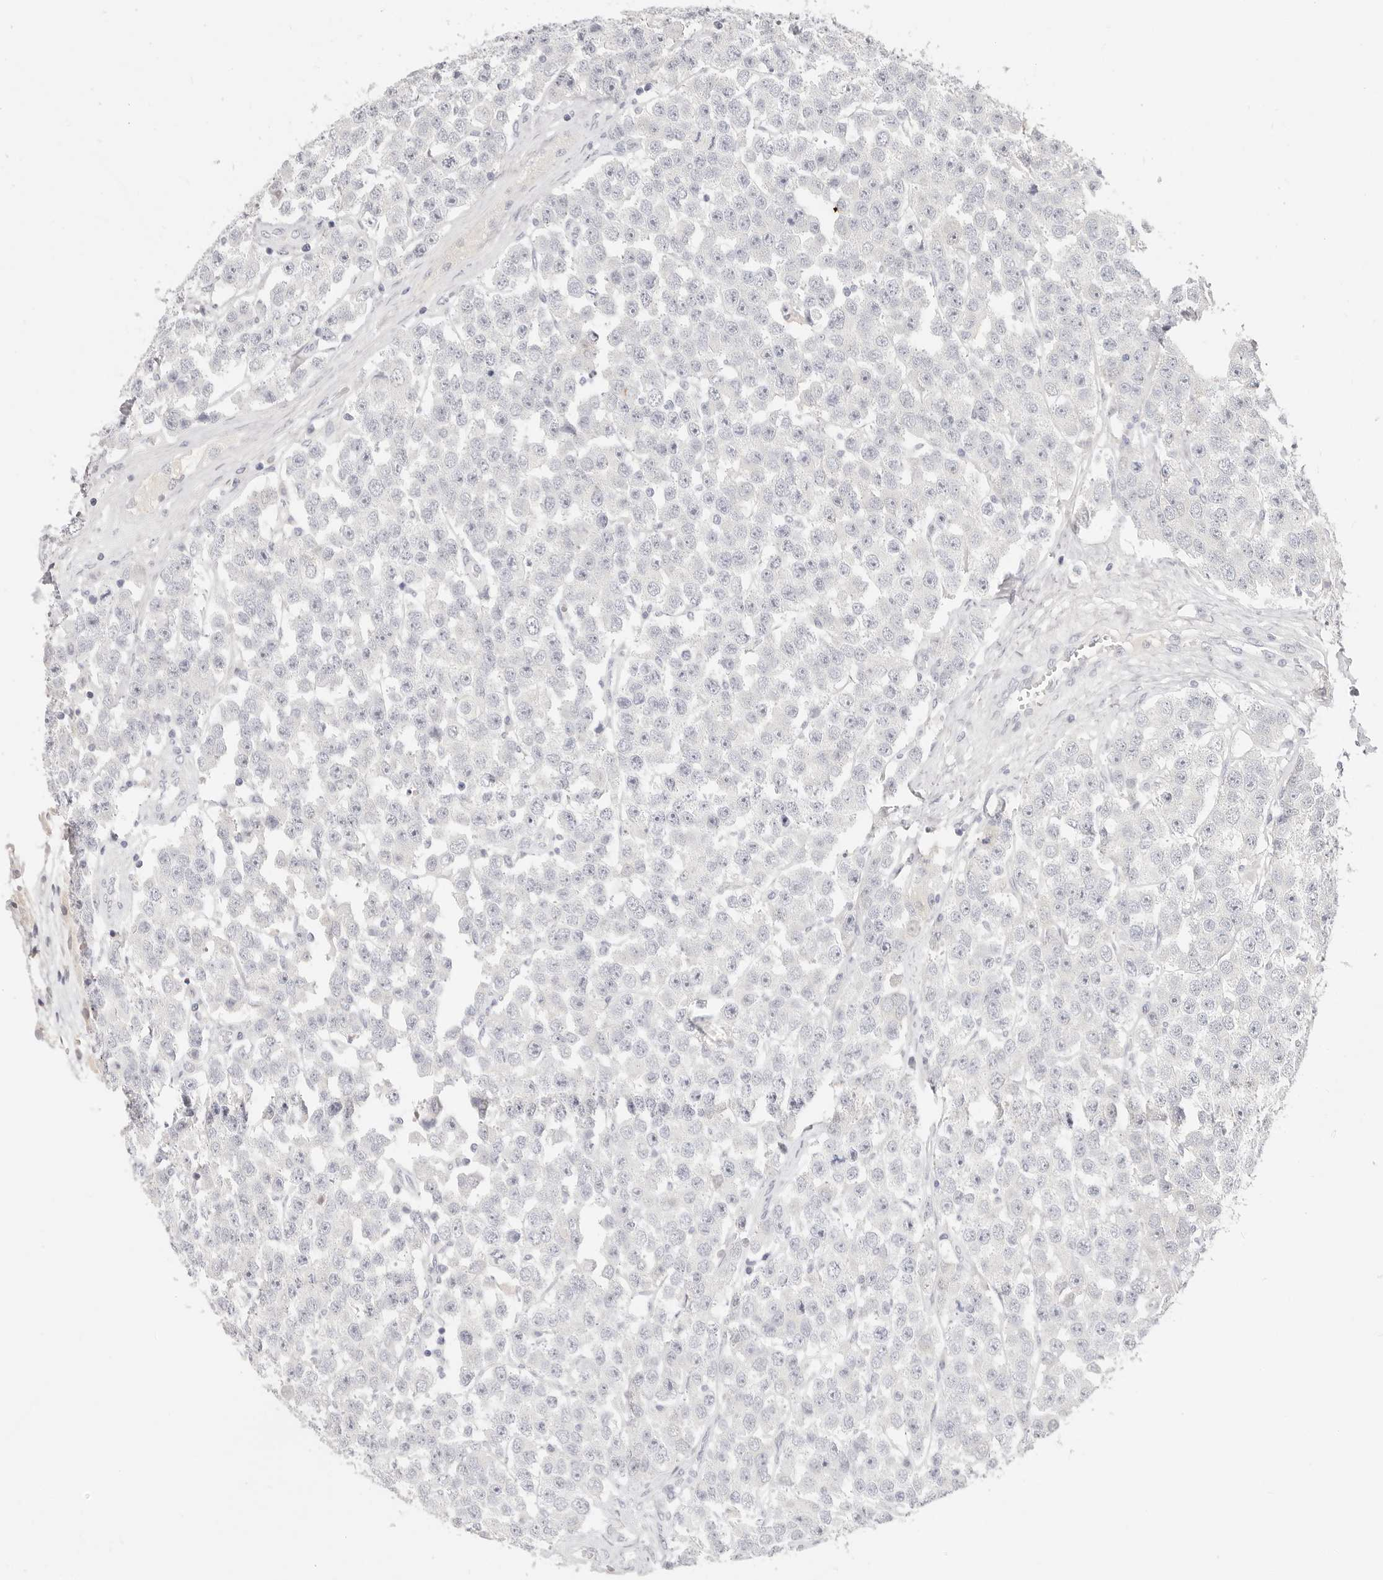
{"staining": {"intensity": "negative", "quantity": "none", "location": "none"}, "tissue": "testis cancer", "cell_type": "Tumor cells", "image_type": "cancer", "snomed": [{"axis": "morphology", "description": "Seminoma, NOS"}, {"axis": "topography", "description": "Testis"}], "caption": "Image shows no protein staining in tumor cells of testis cancer (seminoma) tissue.", "gene": "ASCL1", "patient": {"sex": "male", "age": 28}}